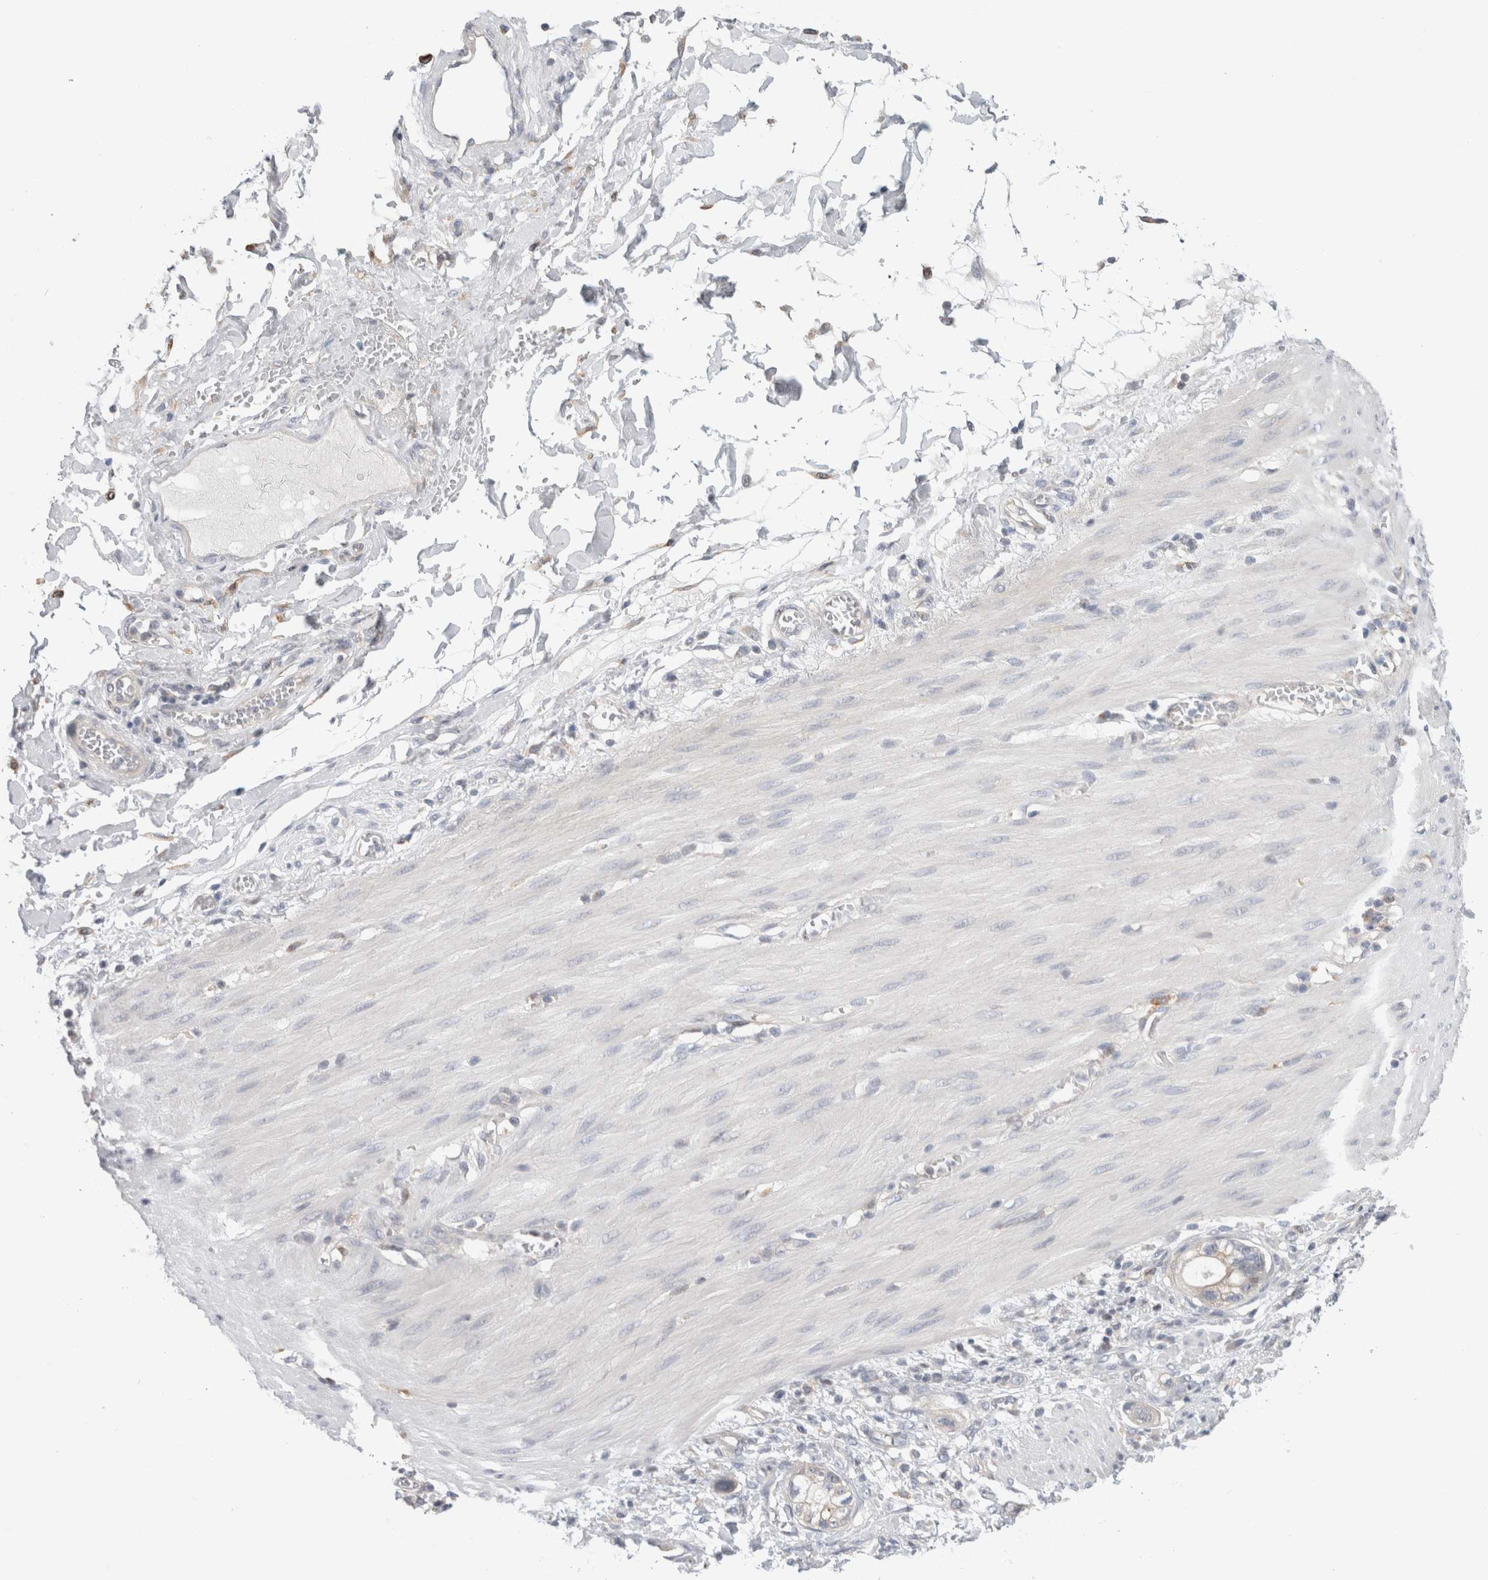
{"staining": {"intensity": "negative", "quantity": "none", "location": "none"}, "tissue": "stomach cancer", "cell_type": "Tumor cells", "image_type": "cancer", "snomed": [{"axis": "morphology", "description": "Adenocarcinoma, NOS"}, {"axis": "topography", "description": "Stomach"}, {"axis": "topography", "description": "Stomach, lower"}], "caption": "Stomach cancer was stained to show a protein in brown. There is no significant staining in tumor cells. The staining was performed using DAB to visualize the protein expression in brown, while the nuclei were stained in blue with hematoxylin (Magnification: 20x).", "gene": "SYTL5", "patient": {"sex": "female", "age": 48}}